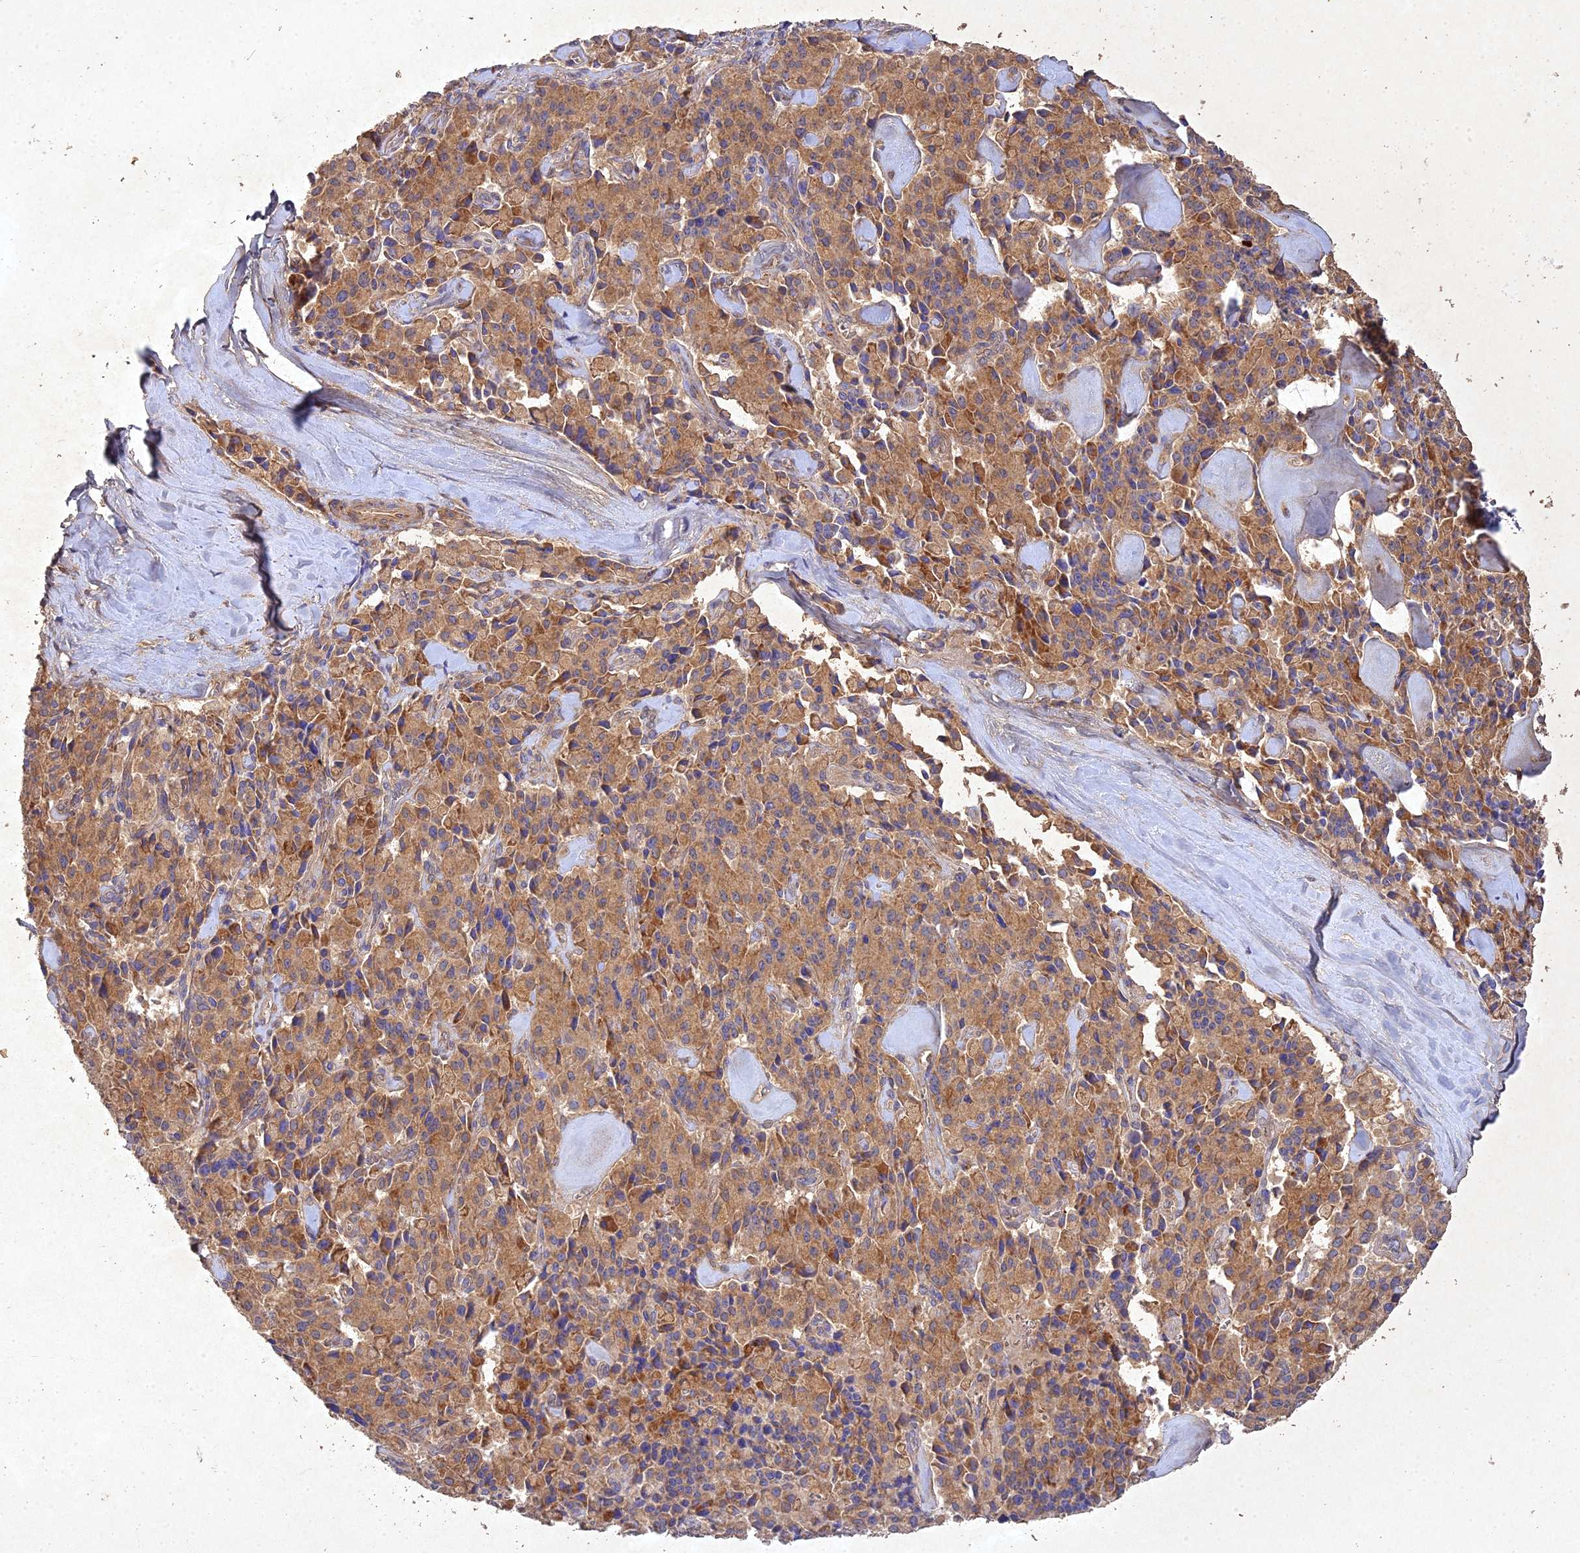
{"staining": {"intensity": "moderate", "quantity": ">75%", "location": "cytoplasmic/membranous"}, "tissue": "pancreatic cancer", "cell_type": "Tumor cells", "image_type": "cancer", "snomed": [{"axis": "morphology", "description": "Adenocarcinoma, NOS"}, {"axis": "topography", "description": "Pancreas"}], "caption": "Human pancreatic cancer stained with a brown dye demonstrates moderate cytoplasmic/membranous positive staining in about >75% of tumor cells.", "gene": "NDUFV1", "patient": {"sex": "male", "age": 65}}